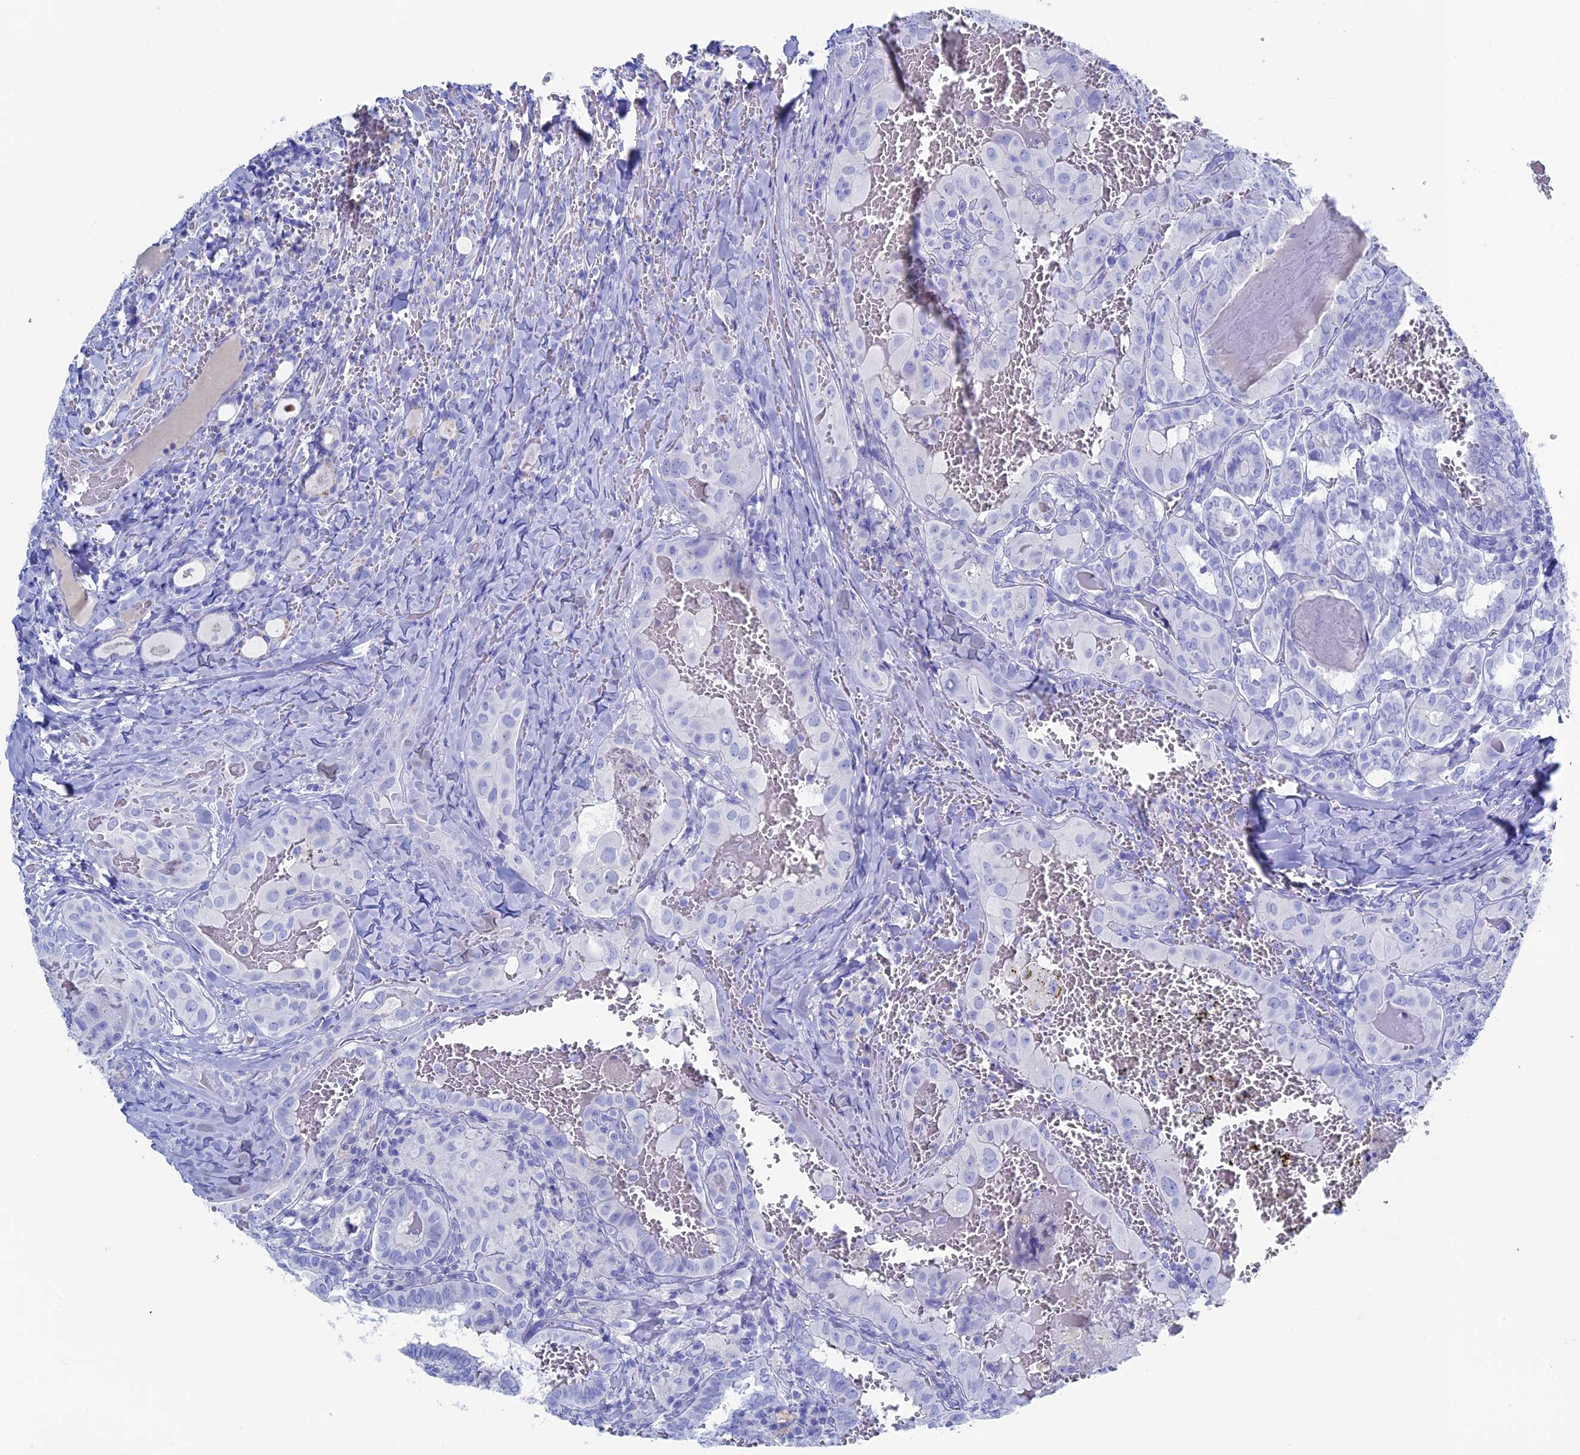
{"staining": {"intensity": "negative", "quantity": "none", "location": "none"}, "tissue": "thyroid cancer", "cell_type": "Tumor cells", "image_type": "cancer", "snomed": [{"axis": "morphology", "description": "Papillary adenocarcinoma, NOS"}, {"axis": "topography", "description": "Thyroid gland"}], "caption": "High power microscopy histopathology image of an immunohistochemistry histopathology image of thyroid papillary adenocarcinoma, revealing no significant positivity in tumor cells.", "gene": "UNC119", "patient": {"sex": "female", "age": 72}}